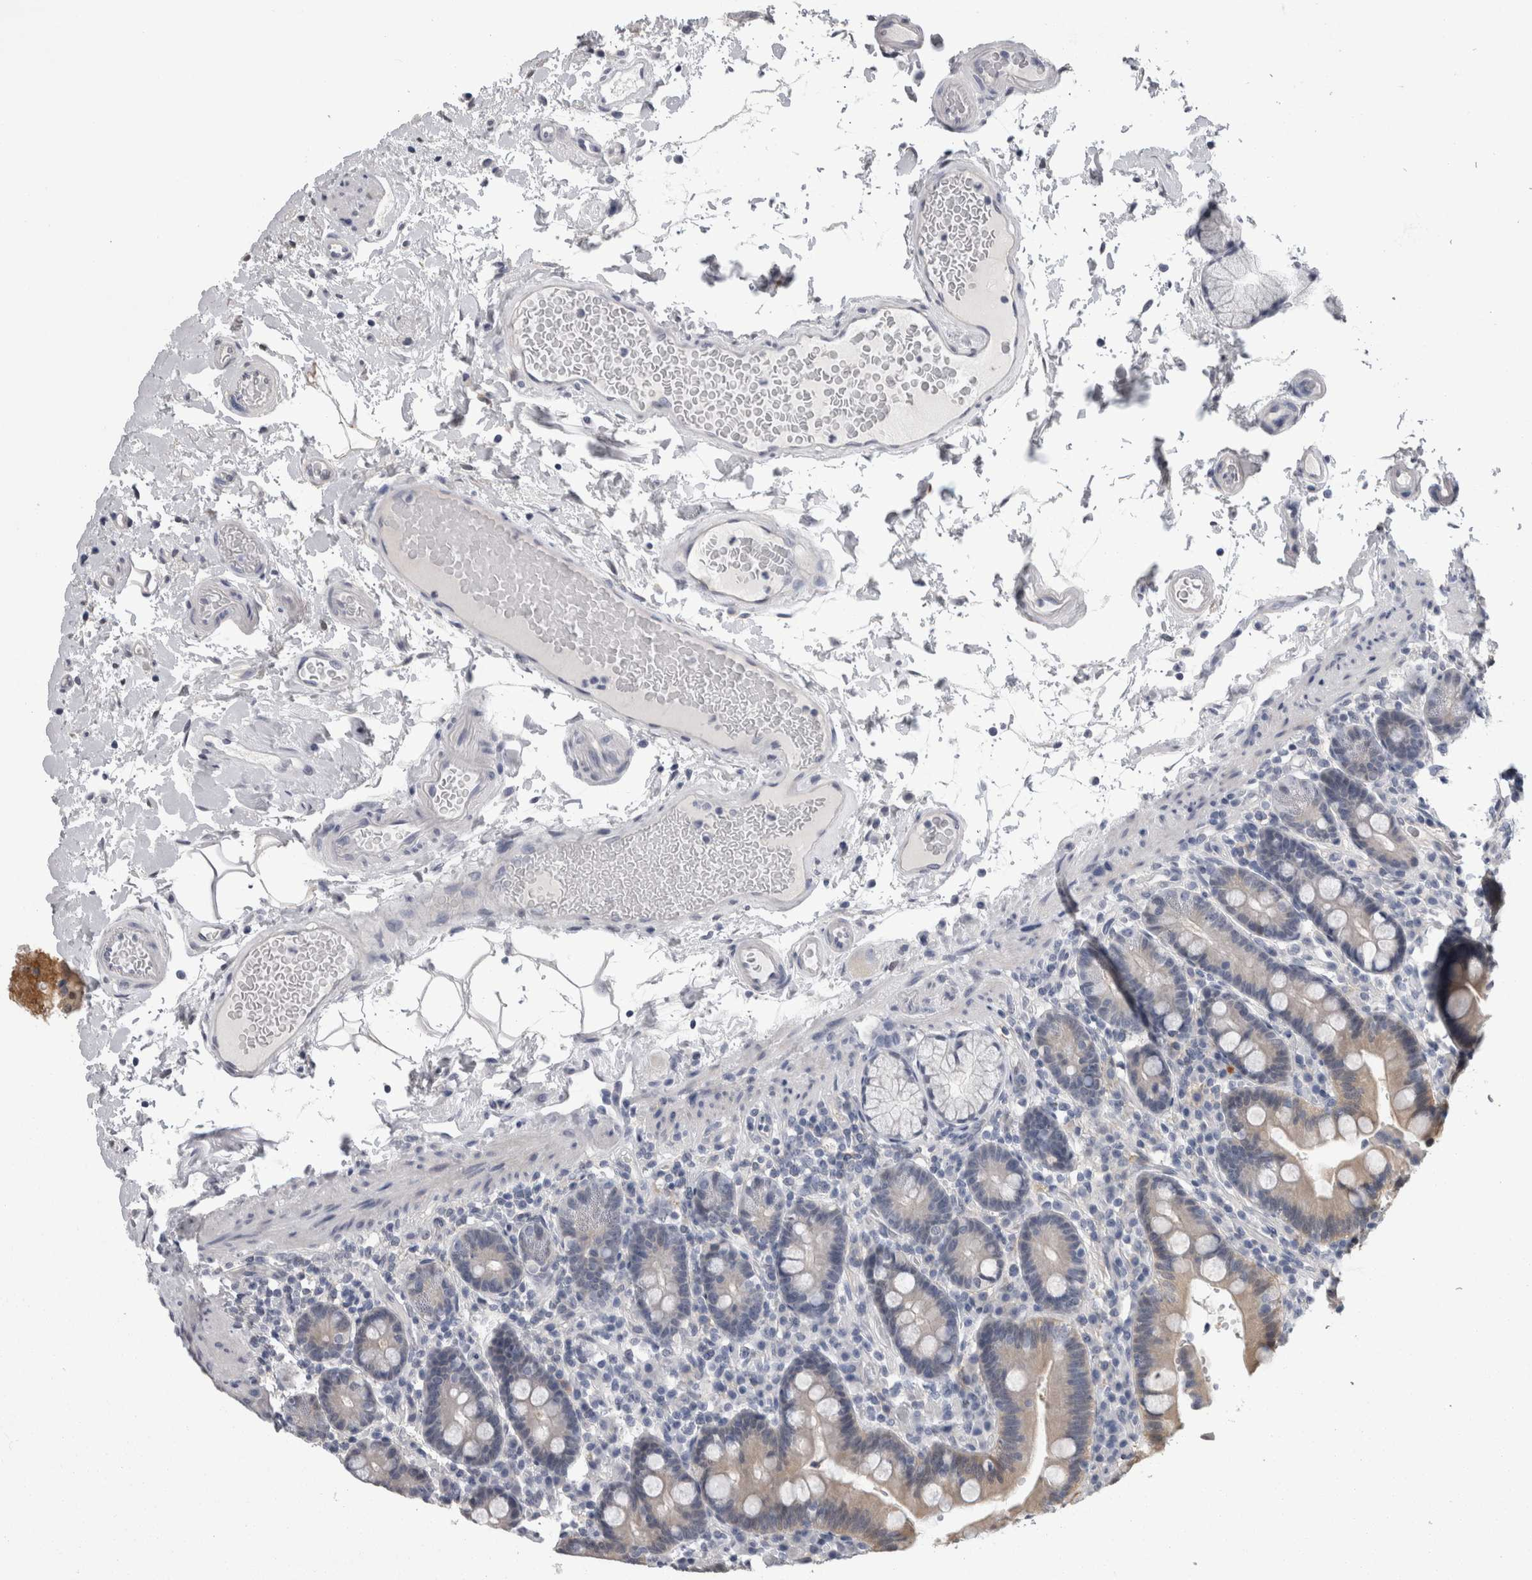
{"staining": {"intensity": "weak", "quantity": "25%-75%", "location": "cytoplasmic/membranous"}, "tissue": "duodenum", "cell_type": "Glandular cells", "image_type": "normal", "snomed": [{"axis": "morphology", "description": "Normal tissue, NOS"}, {"axis": "topography", "description": "Small intestine, NOS"}], "caption": "IHC of normal human duodenum exhibits low levels of weak cytoplasmic/membranous expression in approximately 25%-75% of glandular cells.", "gene": "AFMID", "patient": {"sex": "female", "age": 71}}